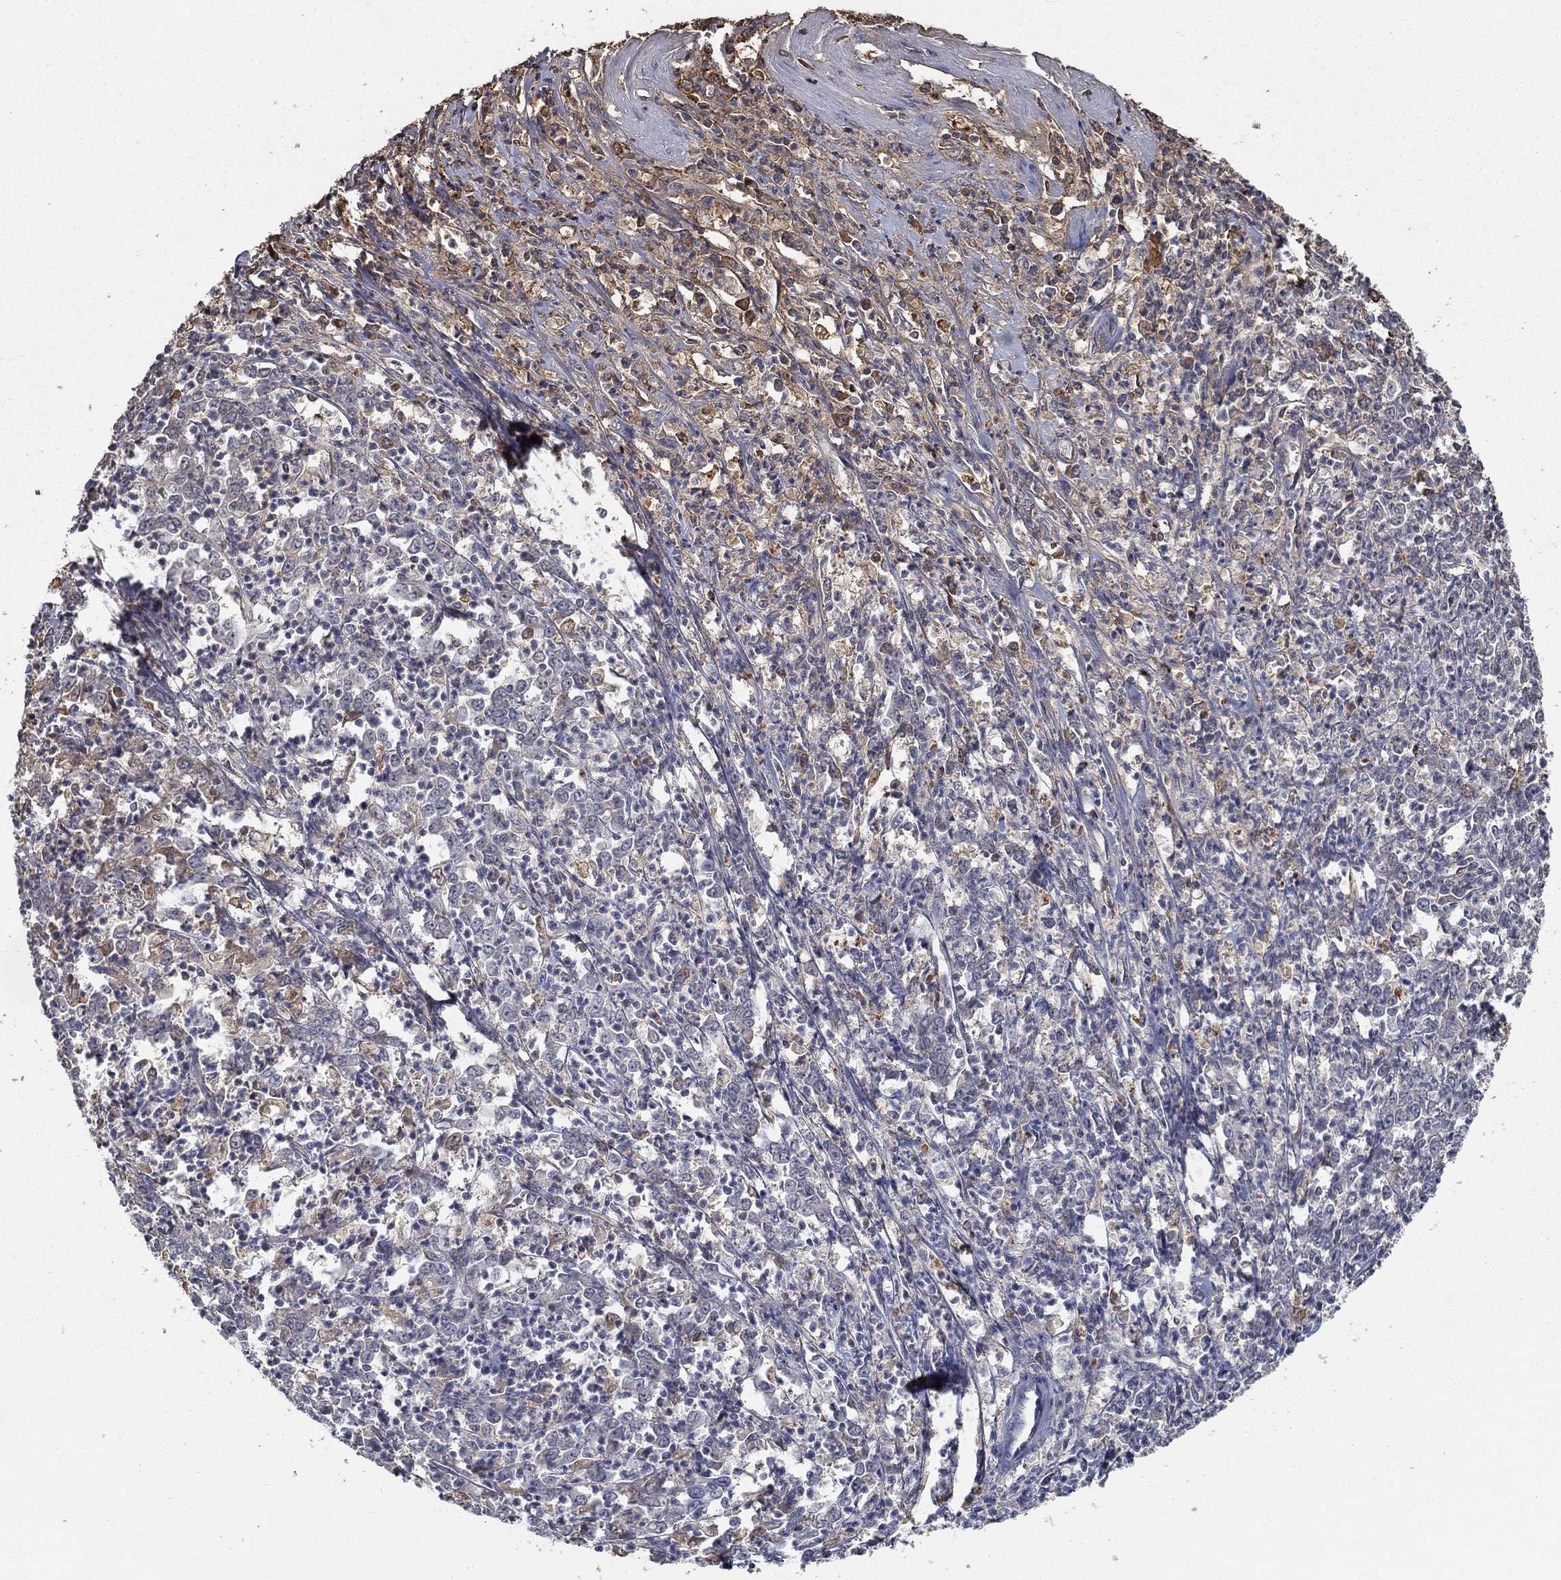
{"staining": {"intensity": "negative", "quantity": "none", "location": "none"}, "tissue": "stomach cancer", "cell_type": "Tumor cells", "image_type": "cancer", "snomed": [{"axis": "morphology", "description": "Adenocarcinoma, NOS"}, {"axis": "topography", "description": "Stomach, lower"}], "caption": "DAB (3,3'-diaminobenzidine) immunohistochemical staining of human stomach adenocarcinoma reveals no significant staining in tumor cells.", "gene": "IL10", "patient": {"sex": "female", "age": 71}}